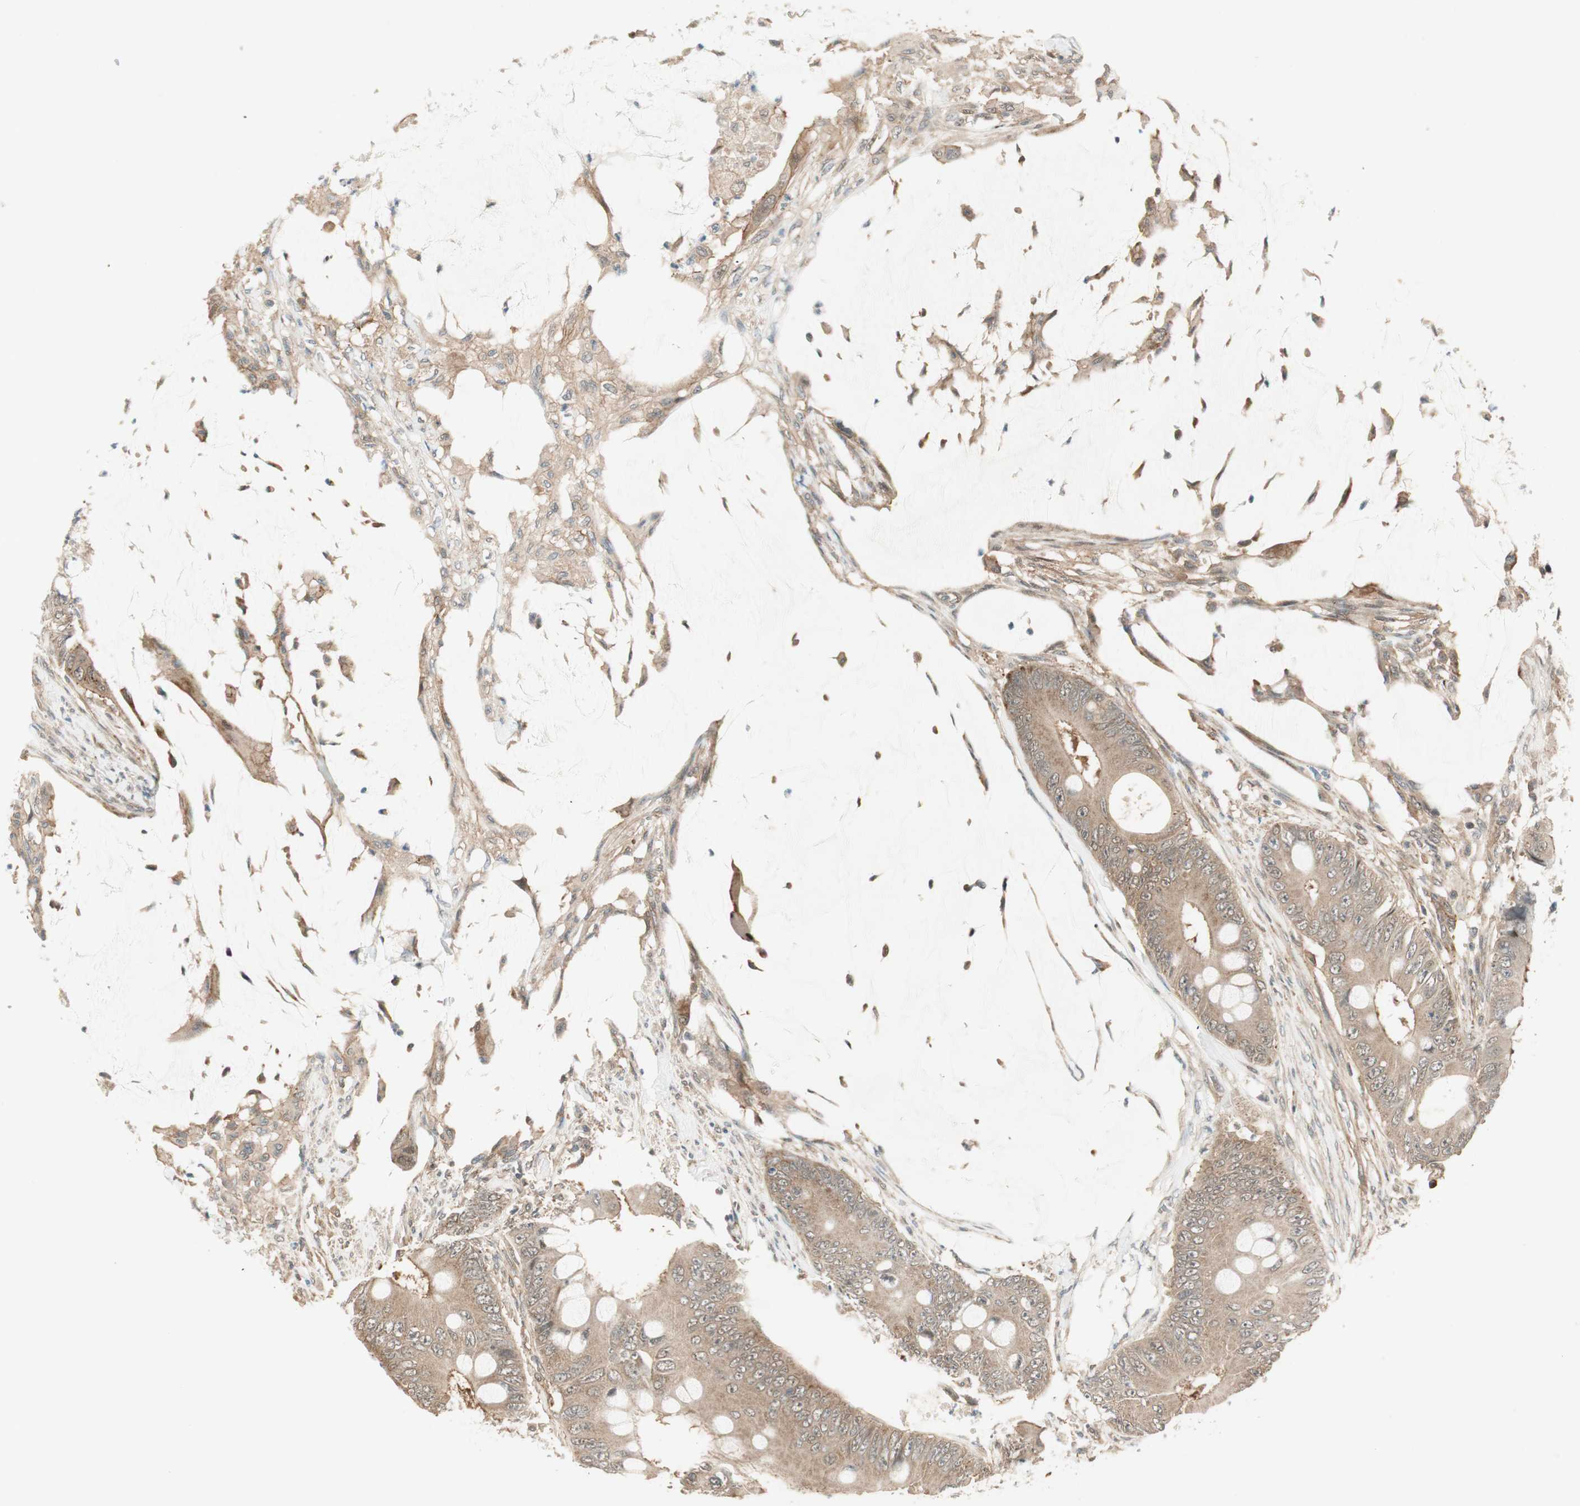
{"staining": {"intensity": "moderate", "quantity": ">75%", "location": "cytoplasmic/membranous"}, "tissue": "colorectal cancer", "cell_type": "Tumor cells", "image_type": "cancer", "snomed": [{"axis": "morphology", "description": "Adenocarcinoma, NOS"}, {"axis": "topography", "description": "Rectum"}], "caption": "A high-resolution micrograph shows immunohistochemistry staining of colorectal cancer (adenocarcinoma), which demonstrates moderate cytoplasmic/membranous expression in about >75% of tumor cells.", "gene": "PSMD8", "patient": {"sex": "female", "age": 77}}